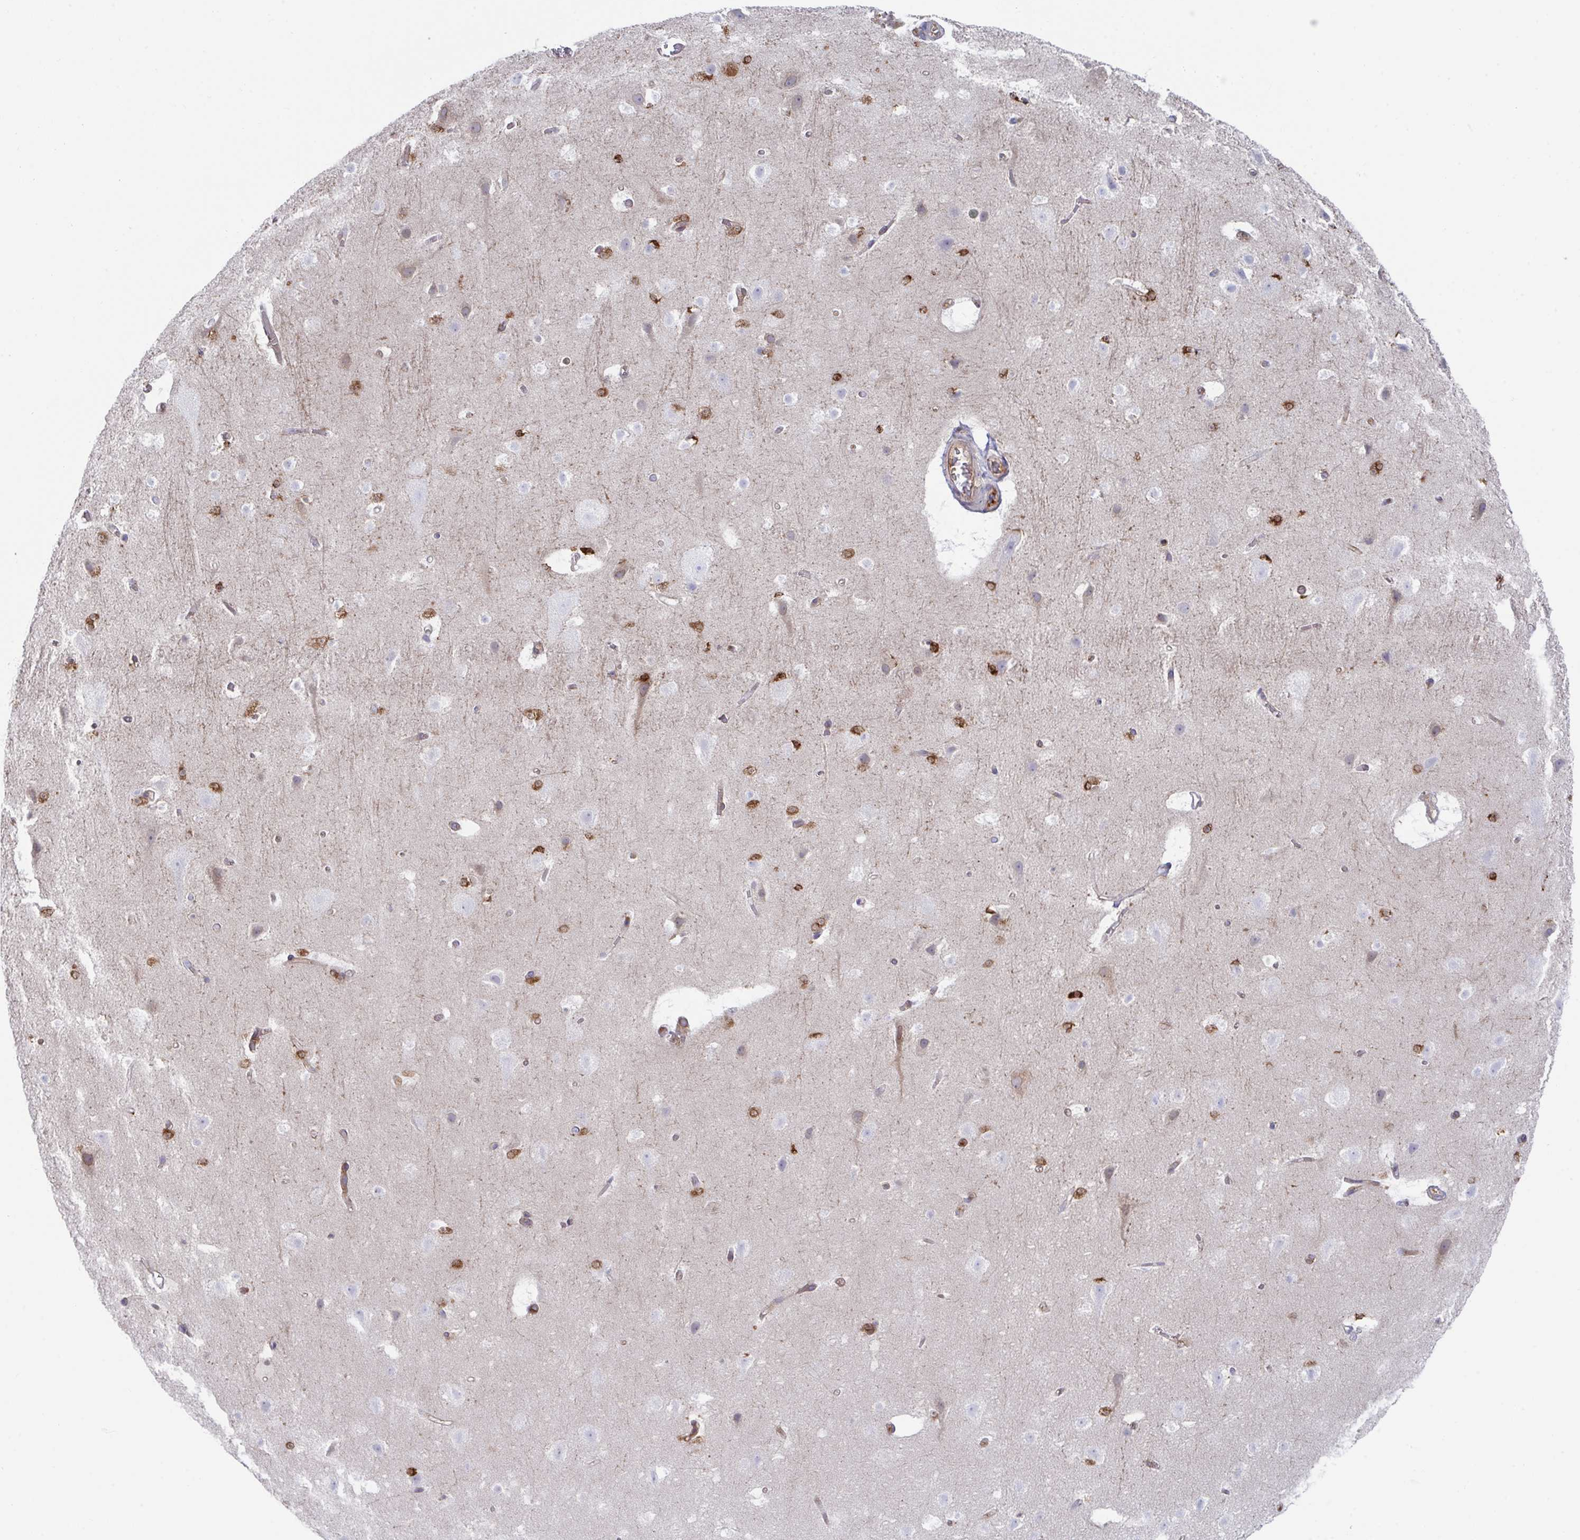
{"staining": {"intensity": "moderate", "quantity": "25%-75%", "location": "cytoplasmic/membranous"}, "tissue": "cerebral cortex", "cell_type": "Endothelial cells", "image_type": "normal", "snomed": [{"axis": "morphology", "description": "Normal tissue, NOS"}, {"axis": "topography", "description": "Cerebral cortex"}], "caption": "This is a micrograph of immunohistochemistry staining of benign cerebral cortex, which shows moderate staining in the cytoplasmic/membranous of endothelial cells.", "gene": "WNK1", "patient": {"sex": "female", "age": 42}}